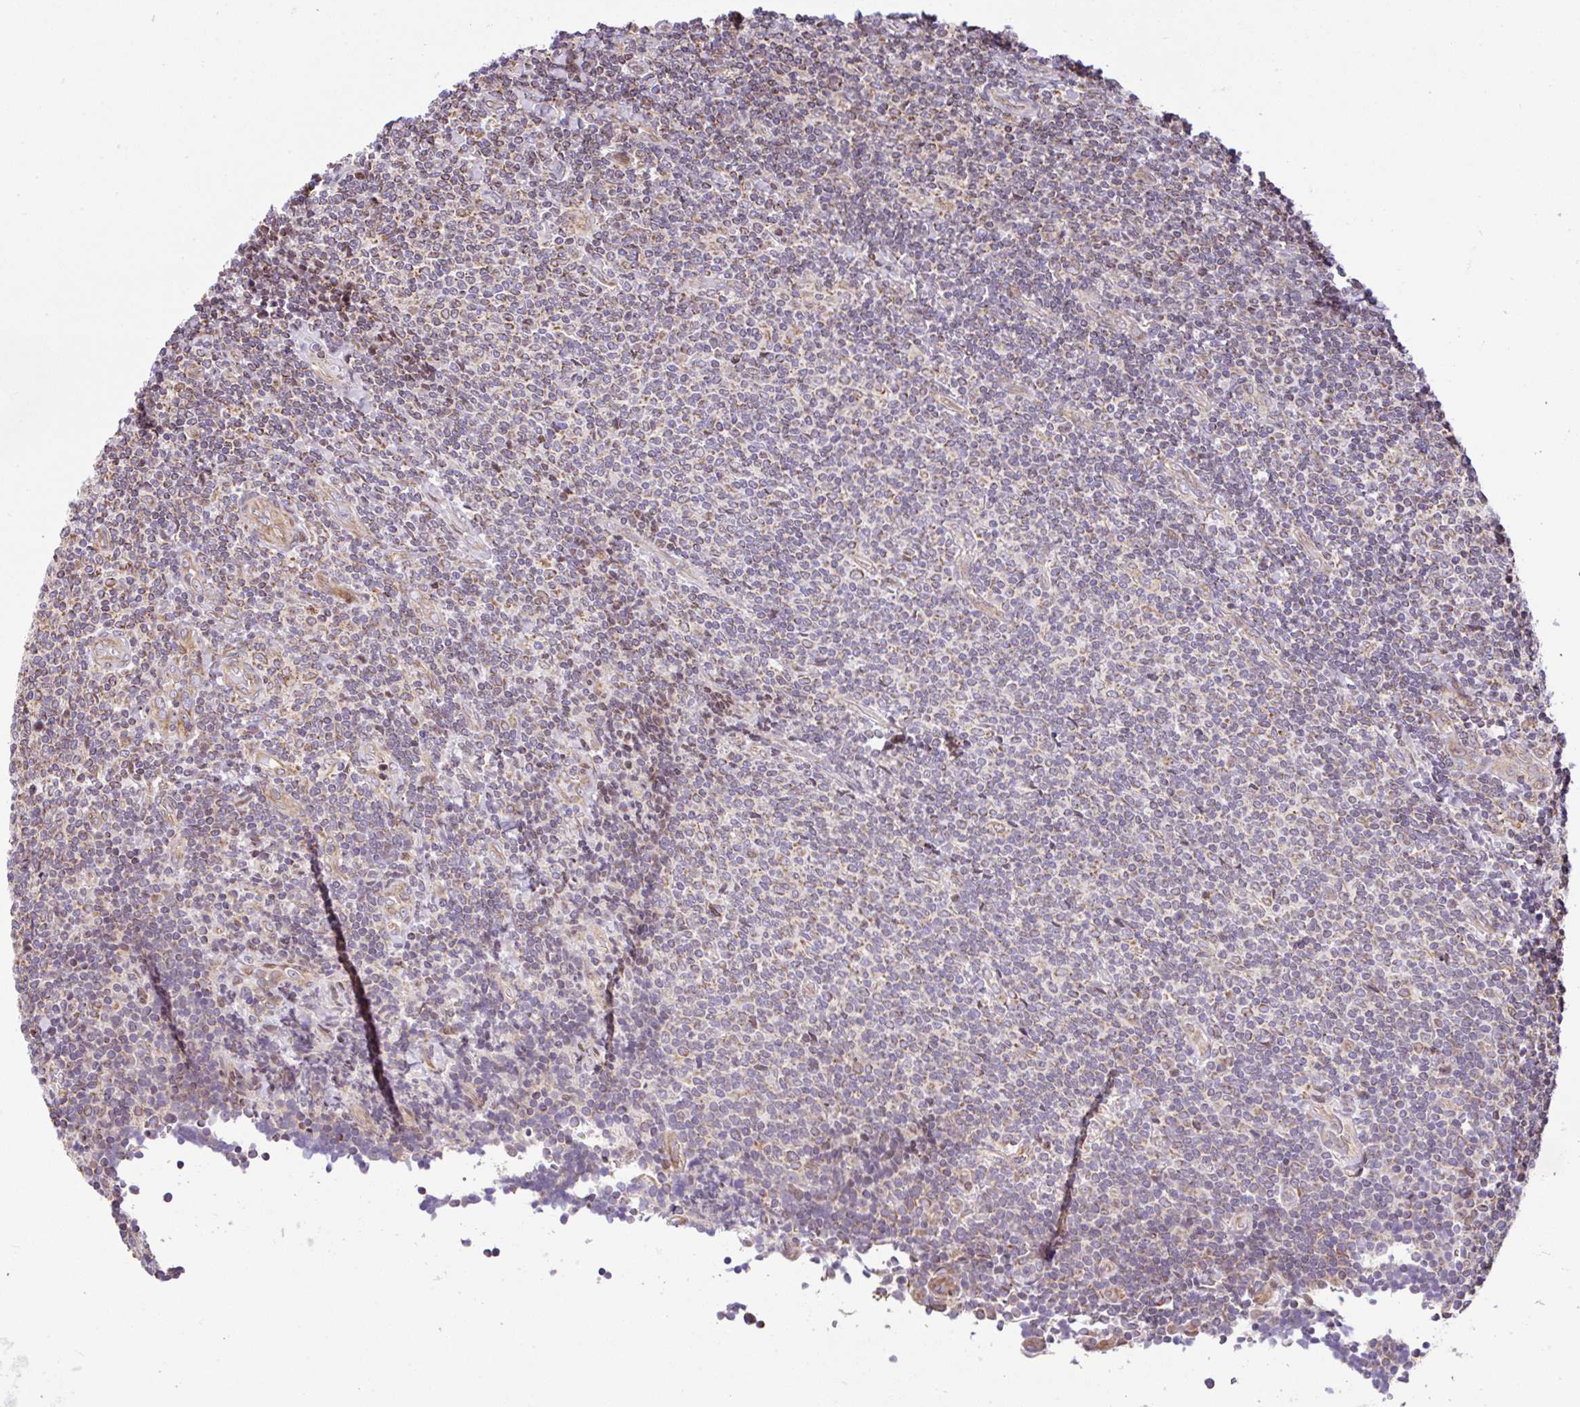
{"staining": {"intensity": "moderate", "quantity": "25%-75%", "location": "cytoplasmic/membranous"}, "tissue": "lymphoma", "cell_type": "Tumor cells", "image_type": "cancer", "snomed": [{"axis": "morphology", "description": "Malignant lymphoma, non-Hodgkin's type, Low grade"}, {"axis": "topography", "description": "Lymph node"}], "caption": "DAB immunohistochemical staining of human lymphoma reveals moderate cytoplasmic/membranous protein staining in approximately 25%-75% of tumor cells.", "gene": "FIGNL1", "patient": {"sex": "male", "age": 52}}